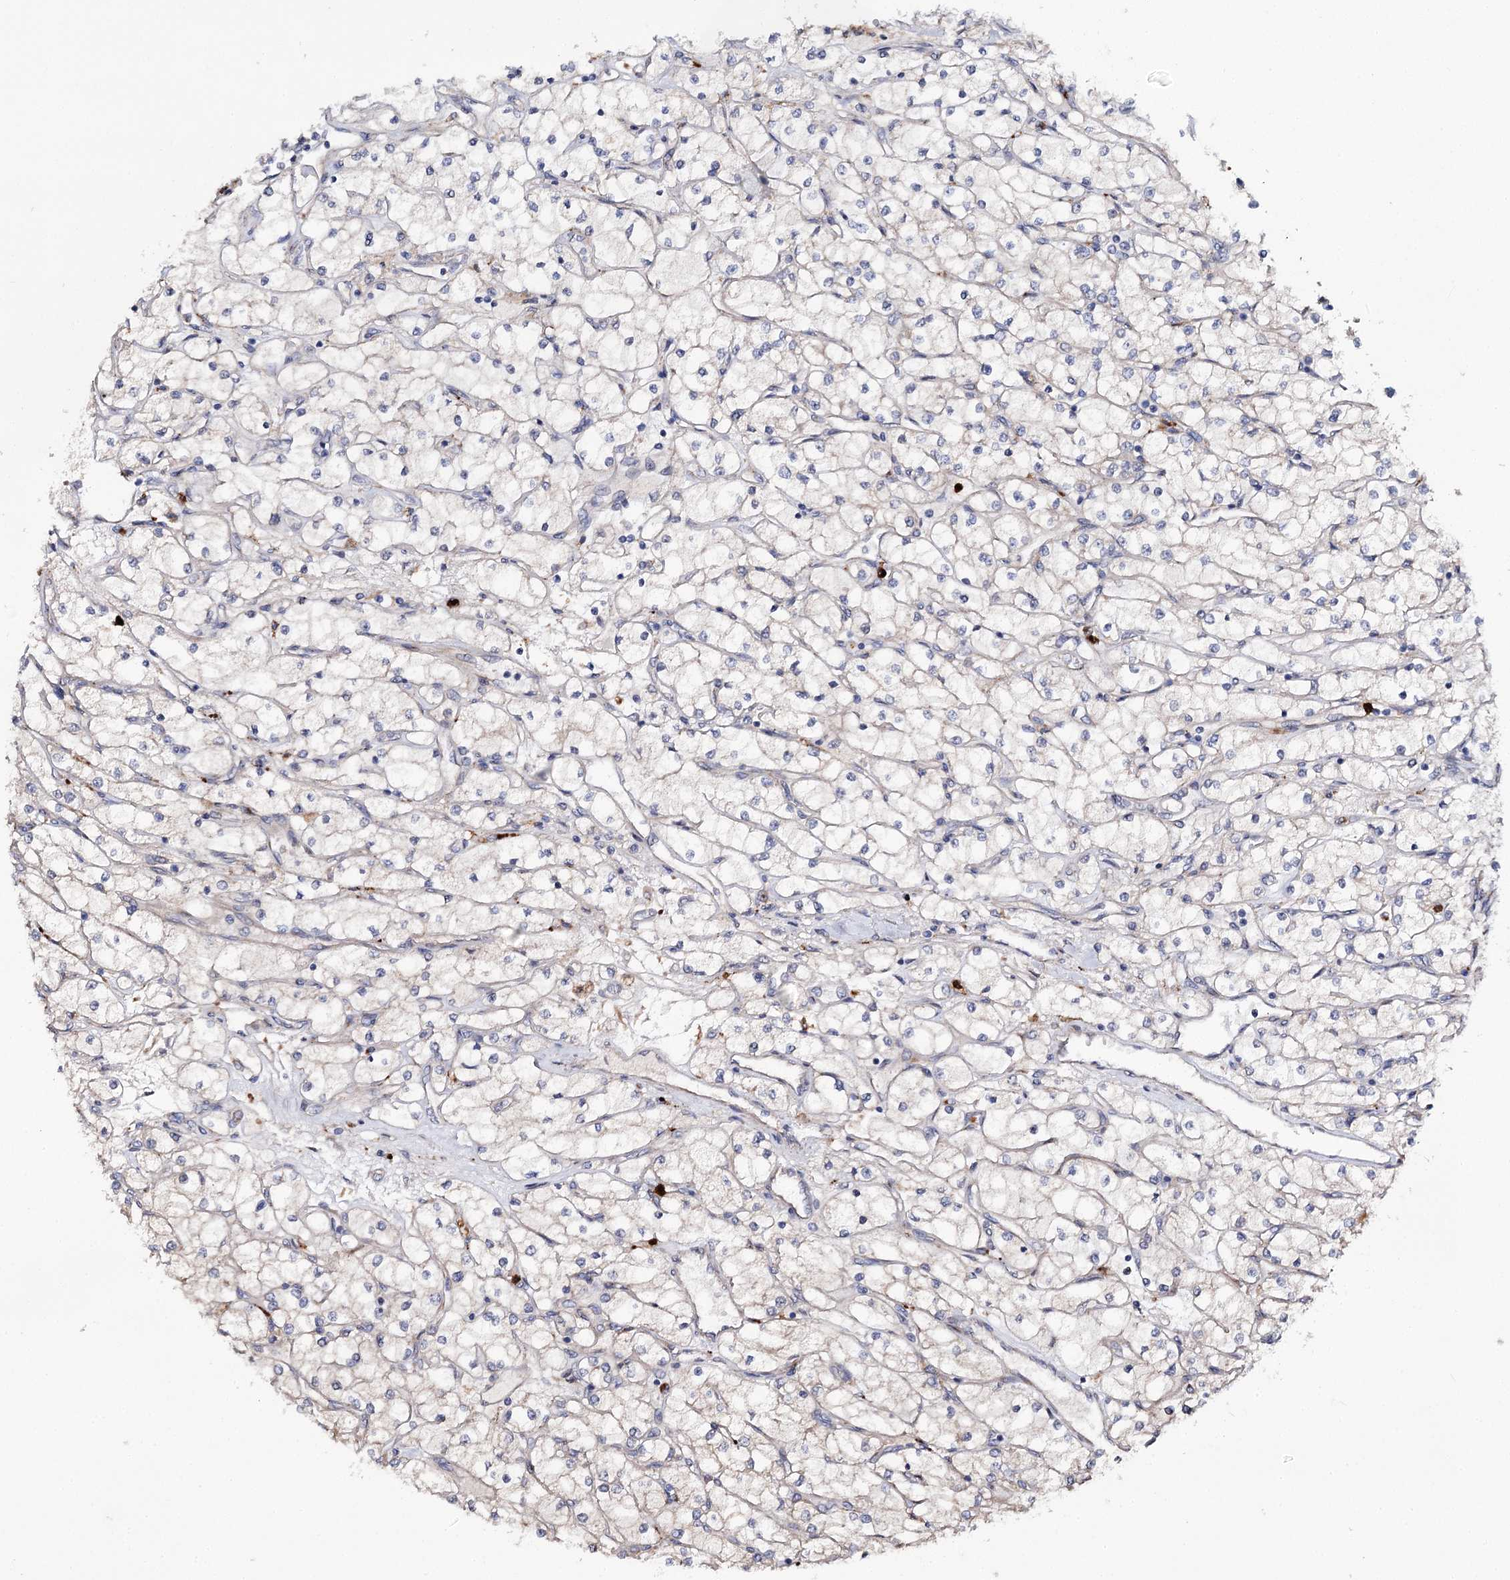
{"staining": {"intensity": "negative", "quantity": "none", "location": "none"}, "tissue": "renal cancer", "cell_type": "Tumor cells", "image_type": "cancer", "snomed": [{"axis": "morphology", "description": "Adenocarcinoma, NOS"}, {"axis": "topography", "description": "Kidney"}], "caption": "There is no significant positivity in tumor cells of renal cancer.", "gene": "MINDY3", "patient": {"sex": "male", "age": 80}}